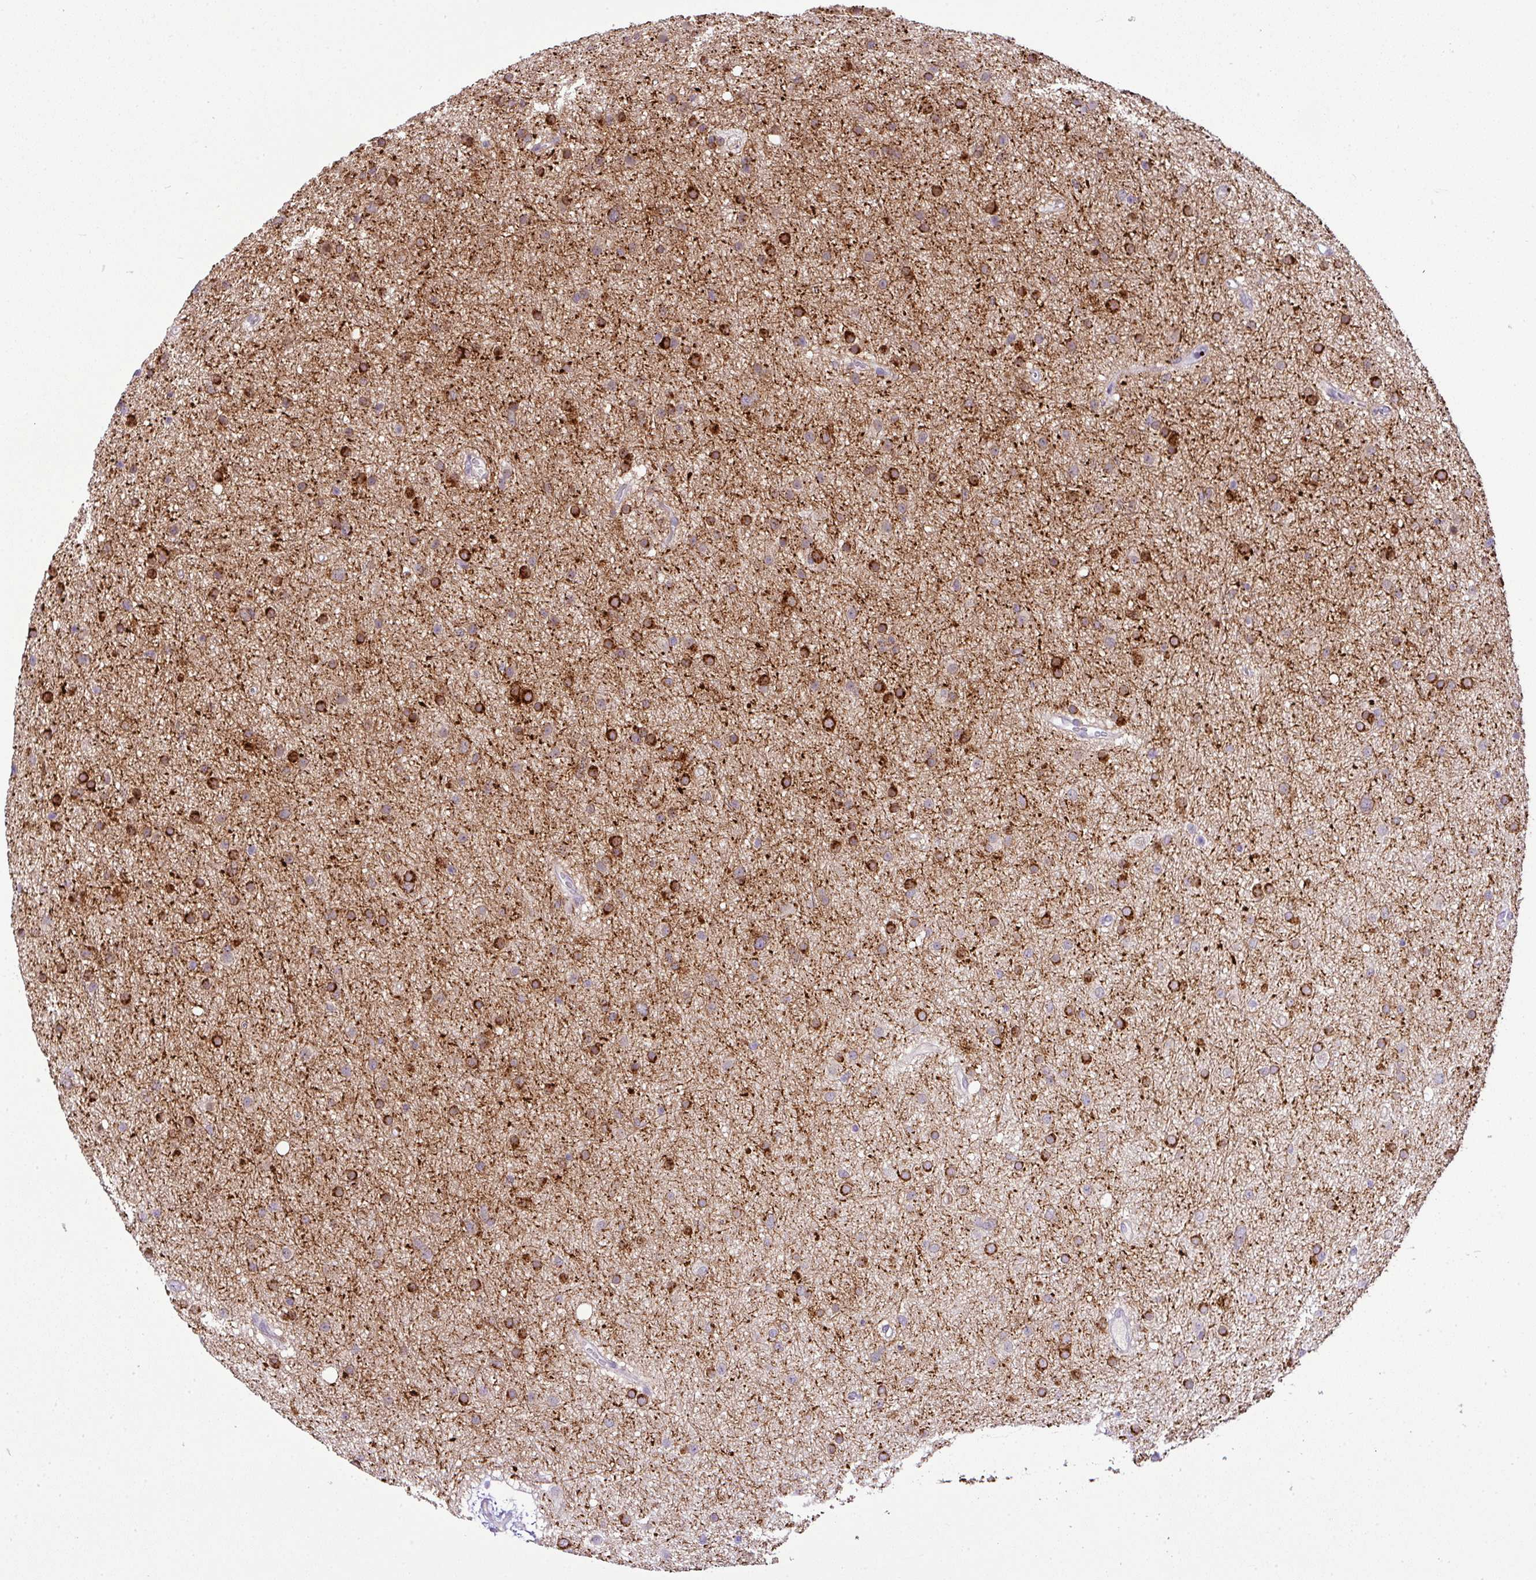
{"staining": {"intensity": "strong", "quantity": "25%-75%", "location": "cytoplasmic/membranous"}, "tissue": "glioma", "cell_type": "Tumor cells", "image_type": "cancer", "snomed": [{"axis": "morphology", "description": "Glioma, malignant, Low grade"}, {"axis": "topography", "description": "Cerebral cortex"}], "caption": "The immunohistochemical stain shows strong cytoplasmic/membranous positivity in tumor cells of glioma tissue.", "gene": "CMTM5", "patient": {"sex": "female", "age": 39}}